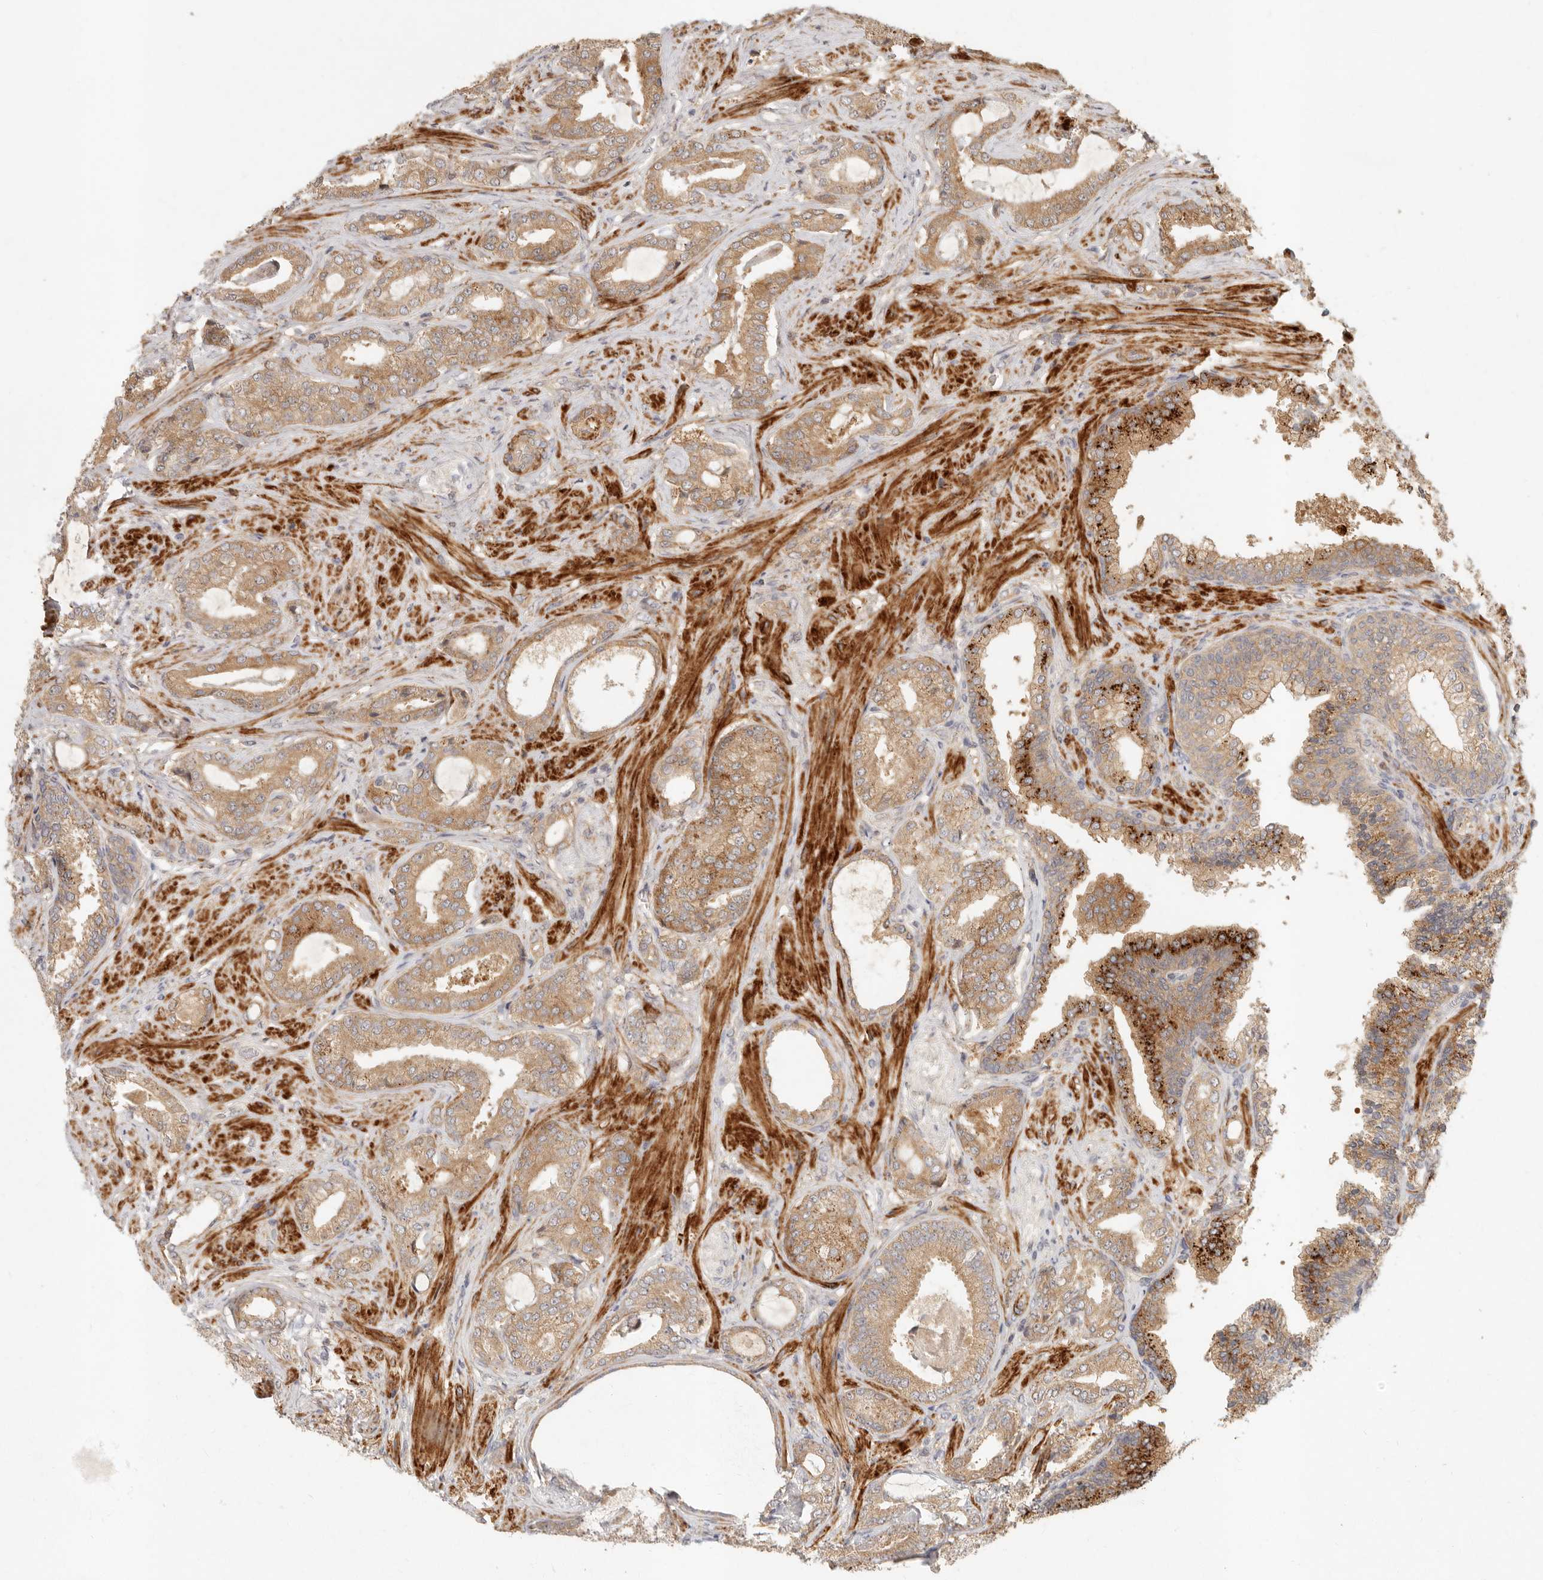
{"staining": {"intensity": "moderate", "quantity": ">75%", "location": "cytoplasmic/membranous"}, "tissue": "prostate cancer", "cell_type": "Tumor cells", "image_type": "cancer", "snomed": [{"axis": "morphology", "description": "Adenocarcinoma, Low grade"}, {"axis": "topography", "description": "Prostate"}], "caption": "Tumor cells exhibit medium levels of moderate cytoplasmic/membranous expression in about >75% of cells in prostate cancer.", "gene": "VIPR1", "patient": {"sex": "male", "age": 71}}